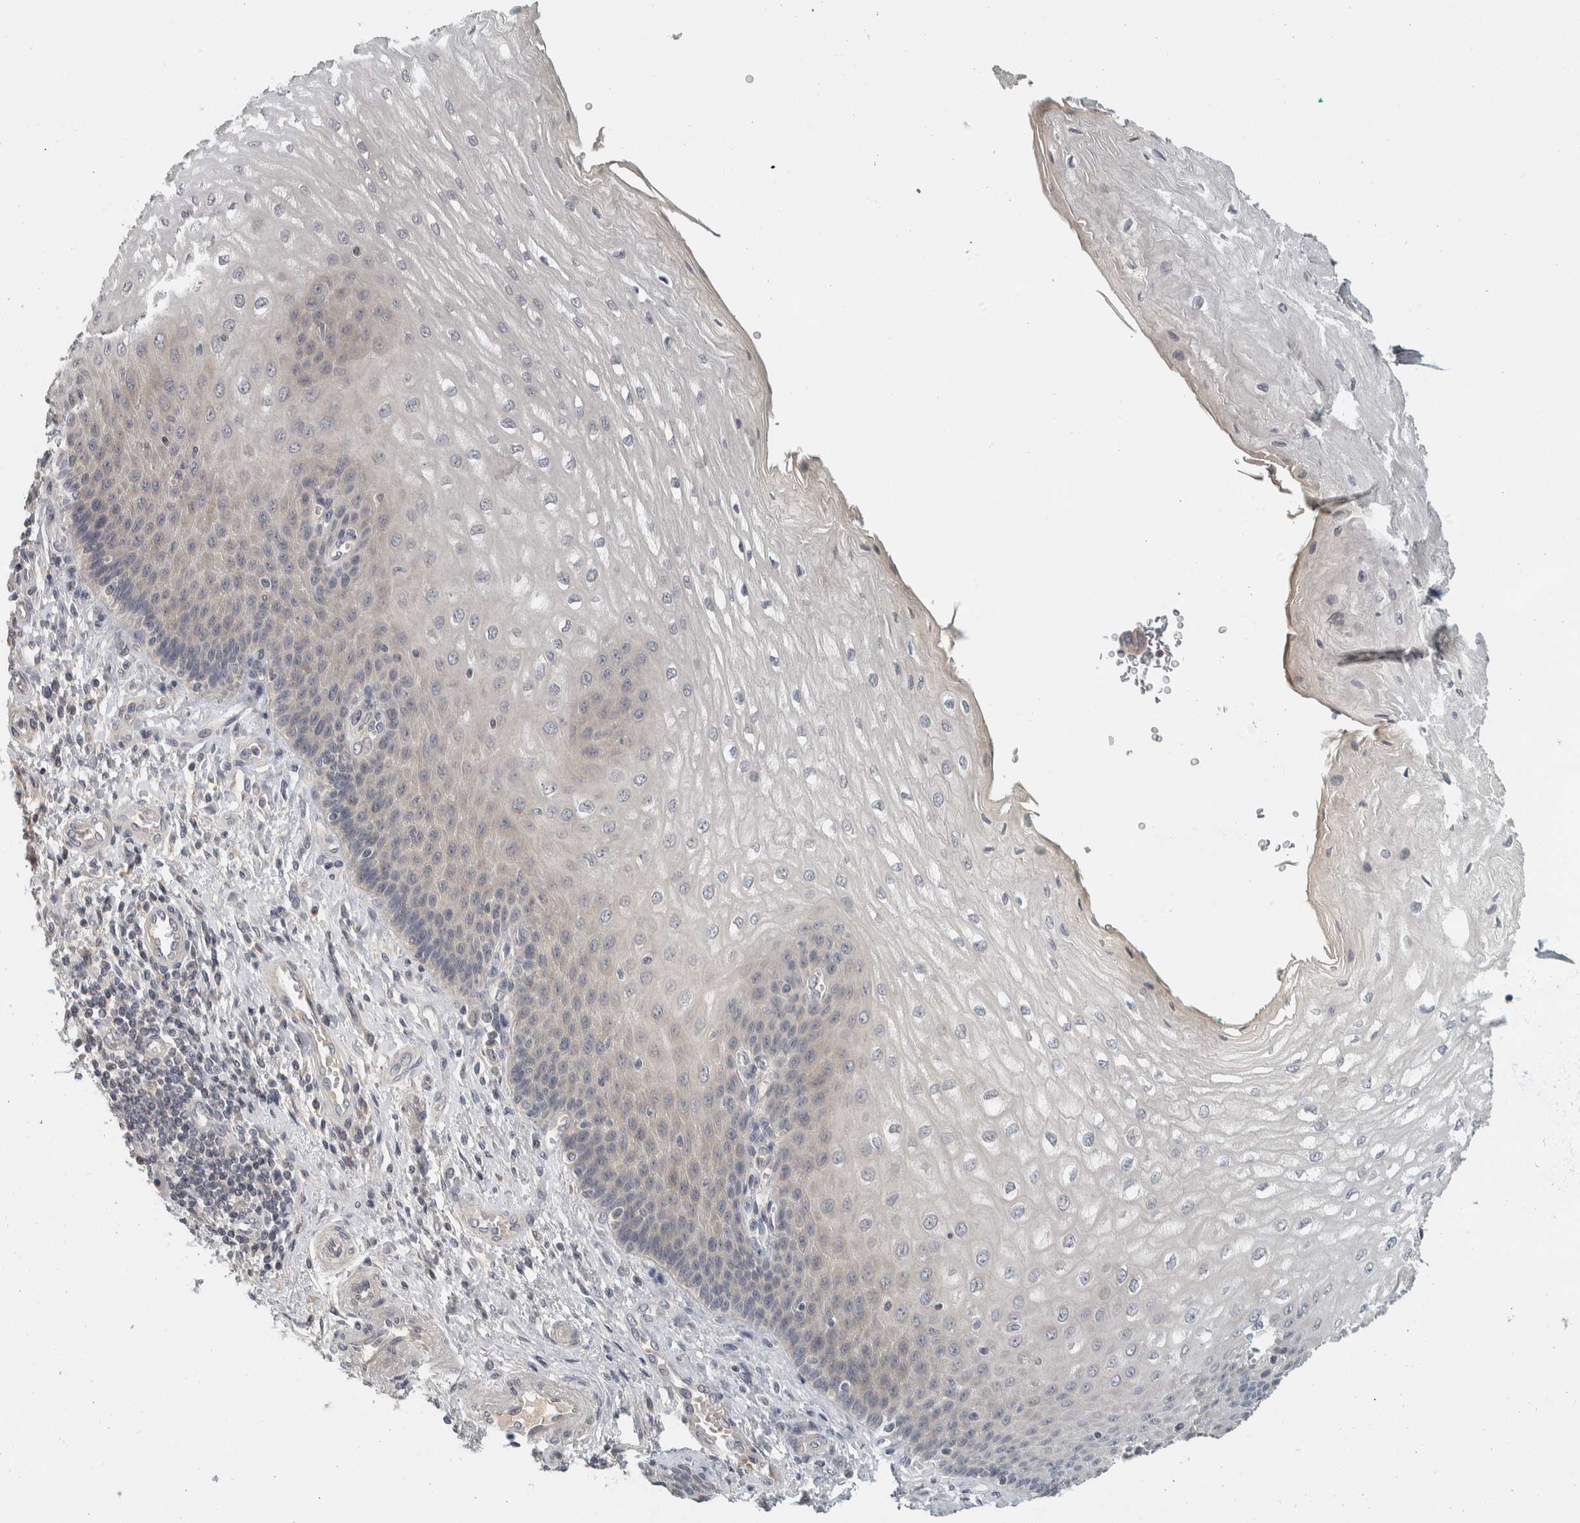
{"staining": {"intensity": "weak", "quantity": "<25%", "location": "cytoplasmic/membranous"}, "tissue": "esophagus", "cell_type": "Squamous epithelial cells", "image_type": "normal", "snomed": [{"axis": "morphology", "description": "Normal tissue, NOS"}, {"axis": "topography", "description": "Esophagus"}], "caption": "The IHC histopathology image has no significant positivity in squamous epithelial cells of esophagus.", "gene": "AFP", "patient": {"sex": "male", "age": 54}}